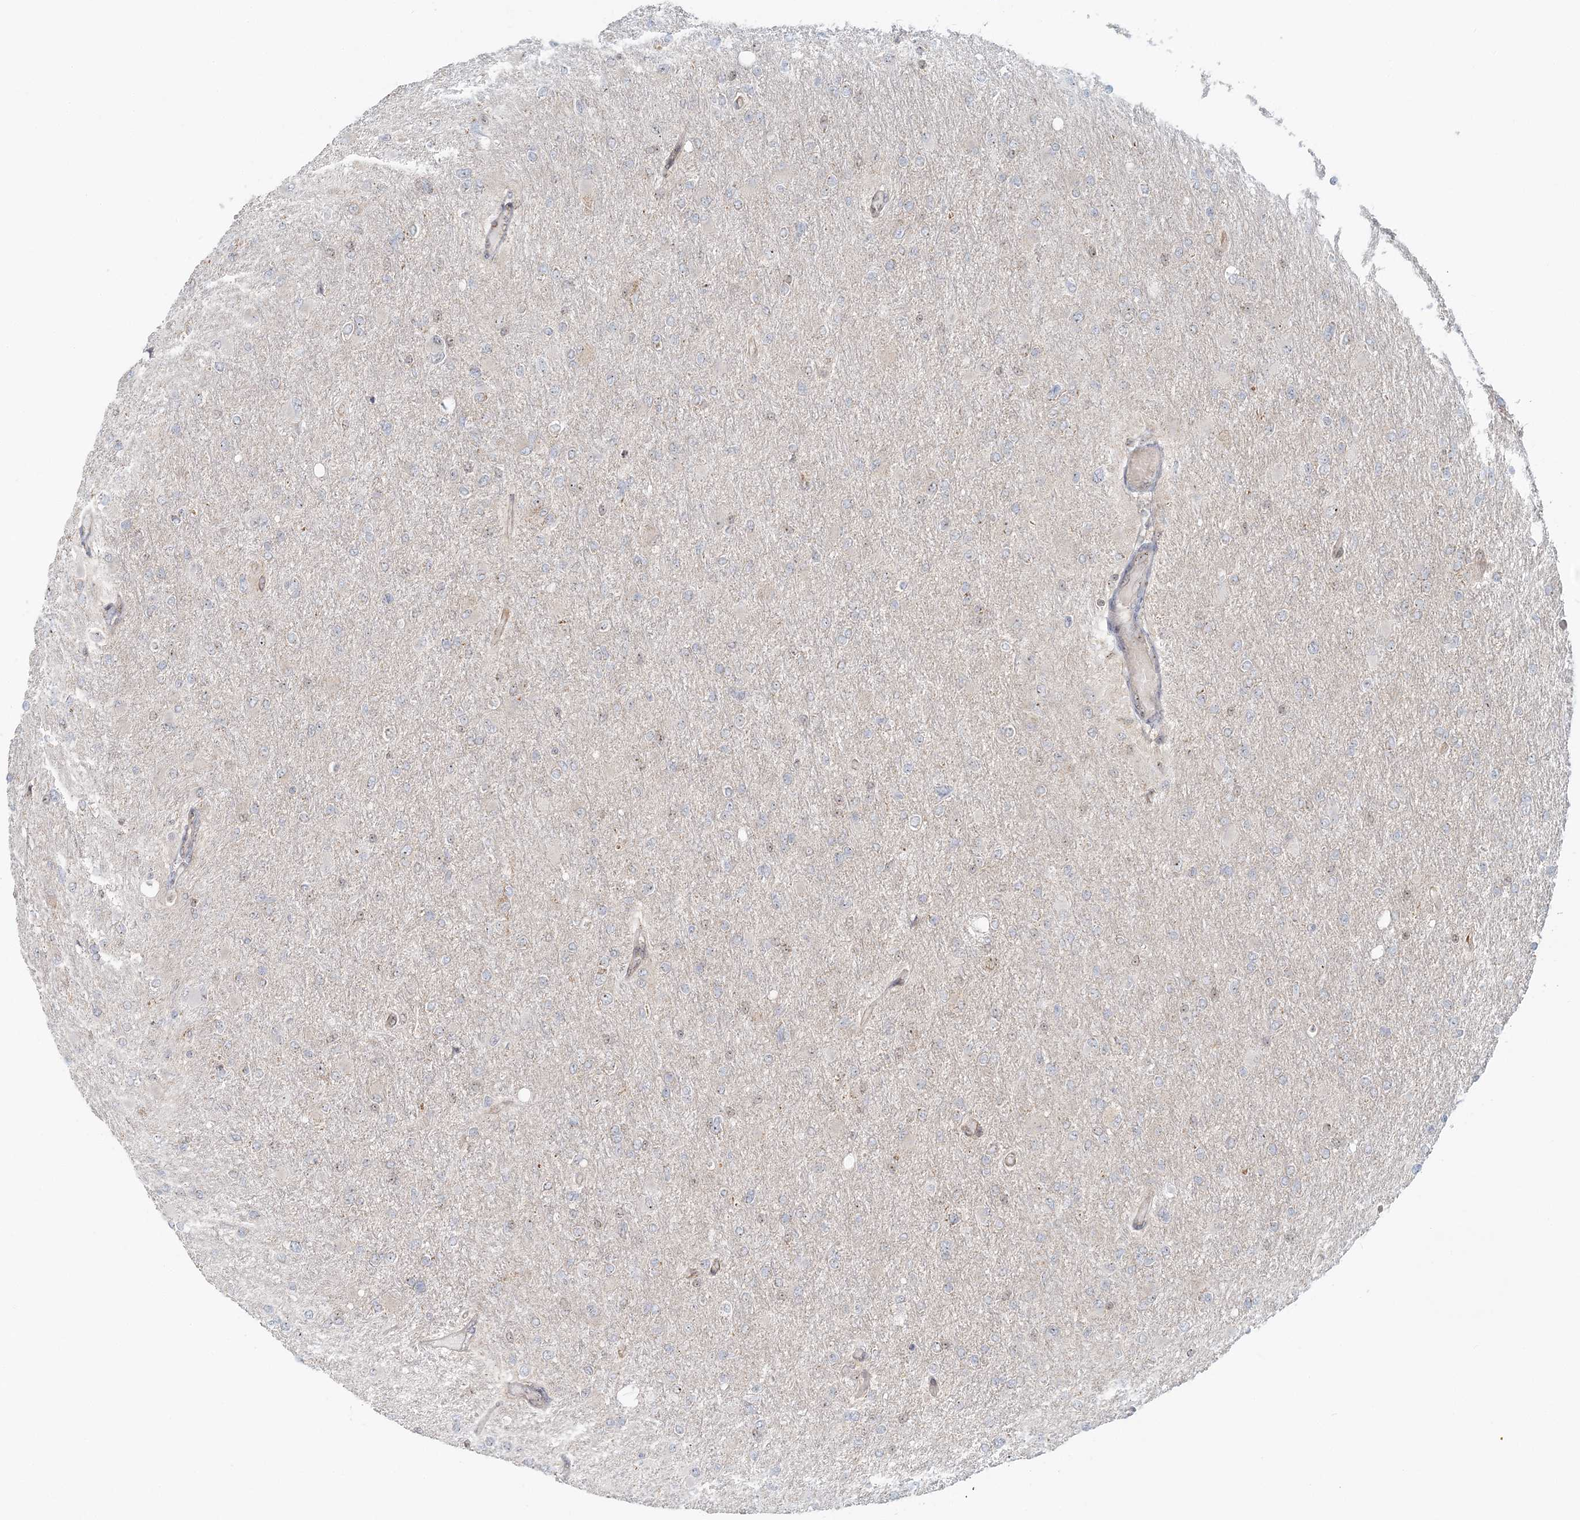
{"staining": {"intensity": "negative", "quantity": "none", "location": "none"}, "tissue": "glioma", "cell_type": "Tumor cells", "image_type": "cancer", "snomed": [{"axis": "morphology", "description": "Glioma, malignant, High grade"}, {"axis": "topography", "description": "Cerebral cortex"}], "caption": "Immunohistochemistry photomicrograph of neoplastic tissue: human glioma stained with DAB (3,3'-diaminobenzidine) demonstrates no significant protein expression in tumor cells.", "gene": "UBE2F", "patient": {"sex": "female", "age": 36}}